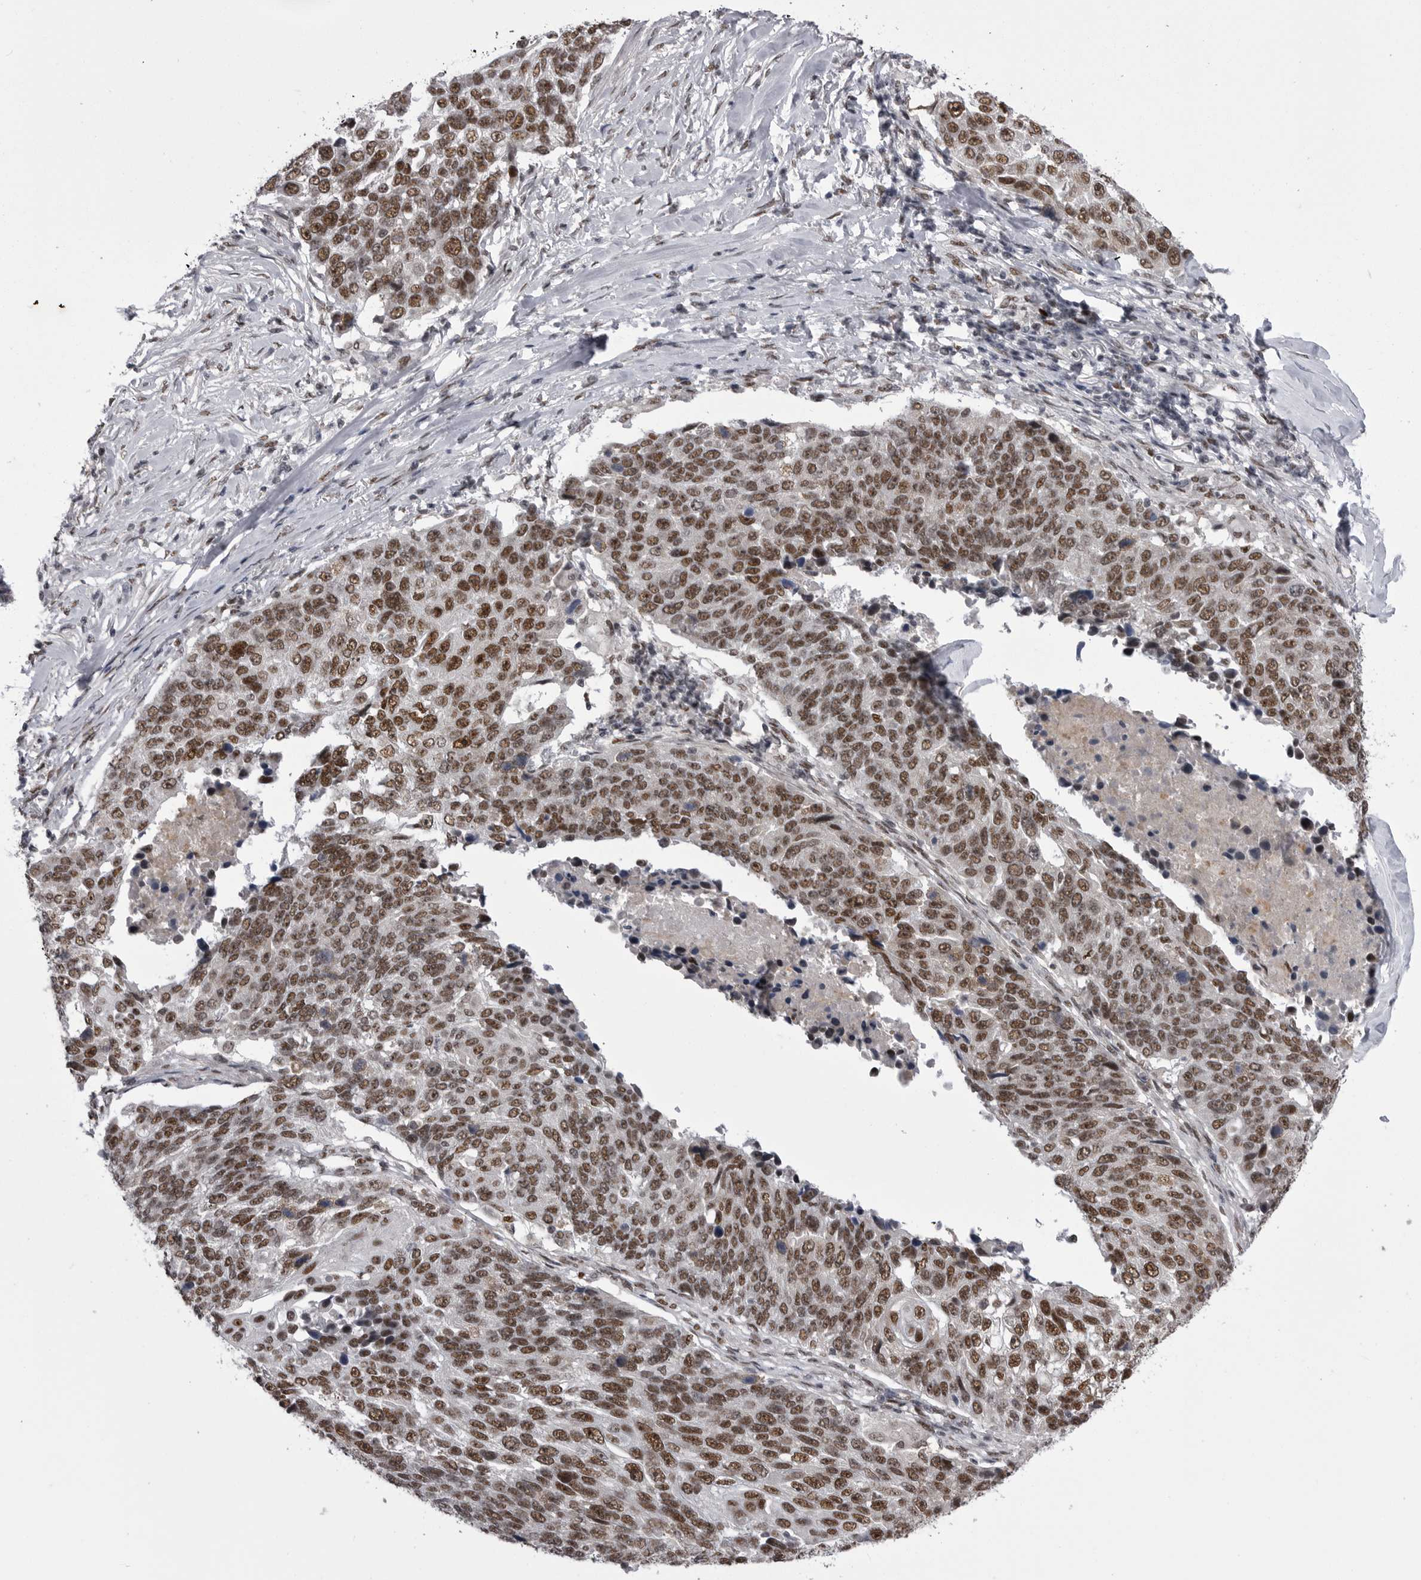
{"staining": {"intensity": "strong", "quantity": ">75%", "location": "nuclear"}, "tissue": "lung cancer", "cell_type": "Tumor cells", "image_type": "cancer", "snomed": [{"axis": "morphology", "description": "Squamous cell carcinoma, NOS"}, {"axis": "topography", "description": "Lung"}], "caption": "Lung cancer (squamous cell carcinoma) stained with a protein marker displays strong staining in tumor cells.", "gene": "MEPCE", "patient": {"sex": "male", "age": 66}}